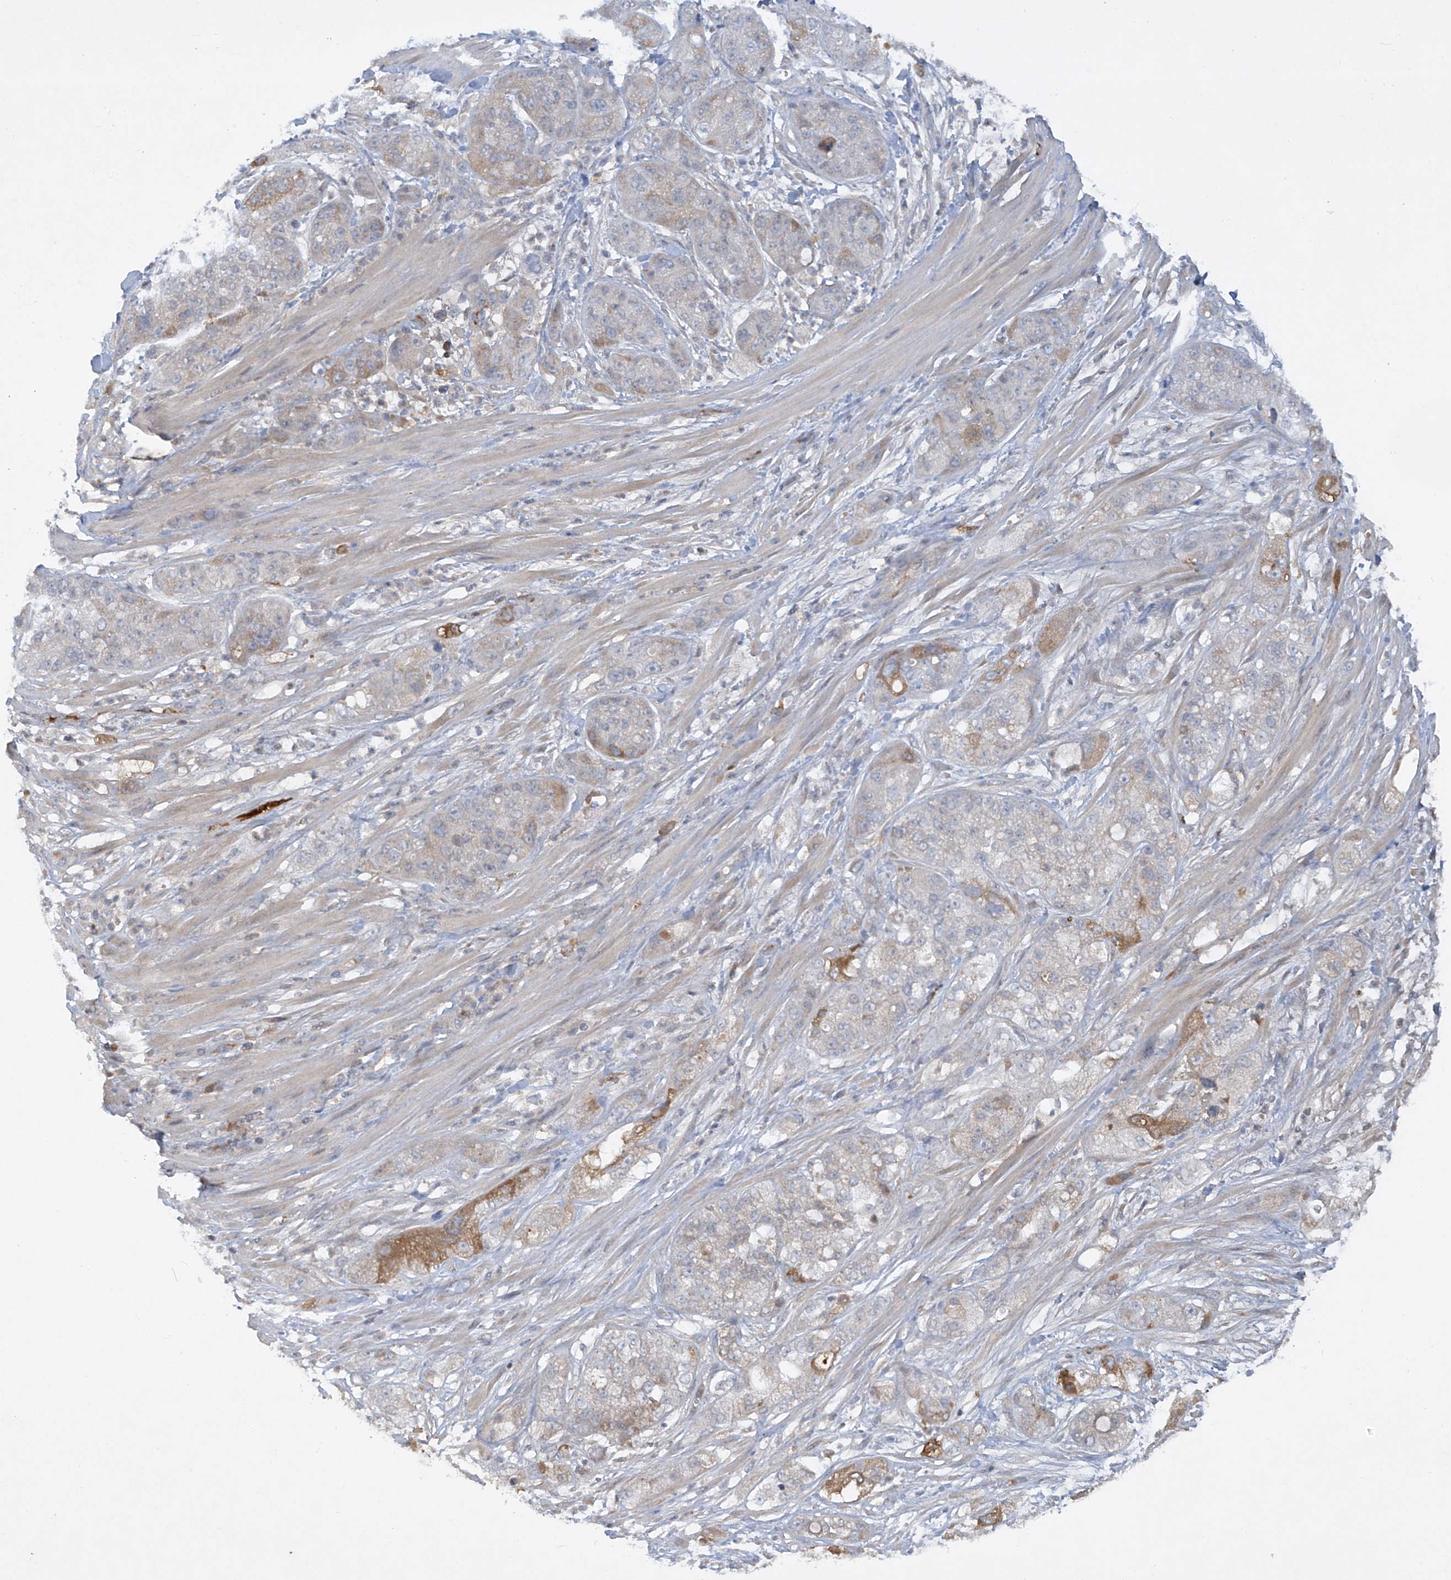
{"staining": {"intensity": "weak", "quantity": "<25%", "location": "cytoplasmic/membranous"}, "tissue": "pancreatic cancer", "cell_type": "Tumor cells", "image_type": "cancer", "snomed": [{"axis": "morphology", "description": "Adenocarcinoma, NOS"}, {"axis": "topography", "description": "Pancreas"}], "caption": "IHC of human pancreatic adenocarcinoma displays no expression in tumor cells.", "gene": "HAS3", "patient": {"sex": "female", "age": 78}}